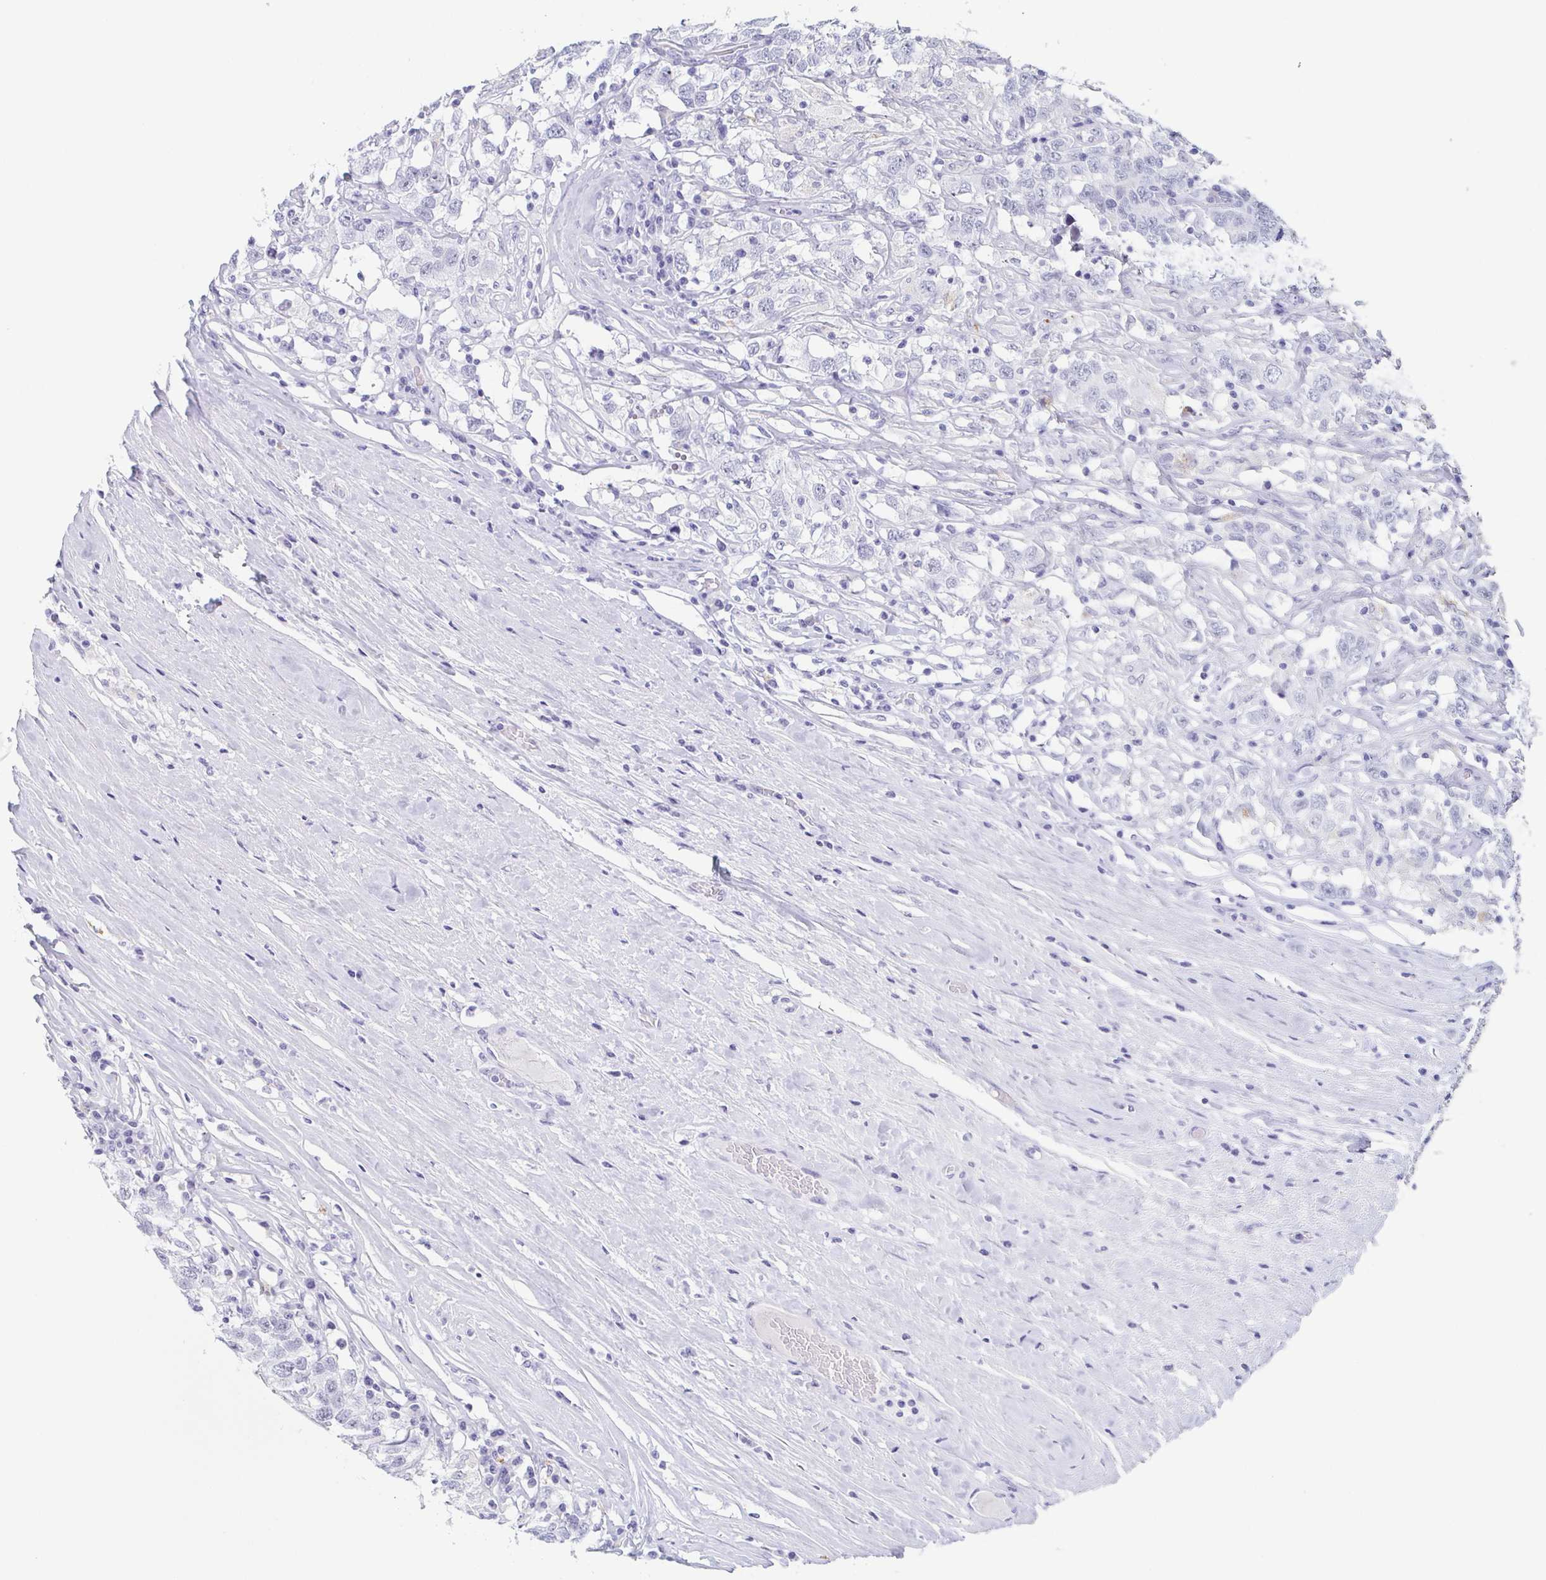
{"staining": {"intensity": "negative", "quantity": "none", "location": "none"}, "tissue": "testis cancer", "cell_type": "Tumor cells", "image_type": "cancer", "snomed": [{"axis": "morphology", "description": "Seminoma, NOS"}, {"axis": "topography", "description": "Testis"}], "caption": "This is an immunohistochemistry image of human testis cancer (seminoma). There is no expression in tumor cells.", "gene": "REG4", "patient": {"sex": "male", "age": 41}}